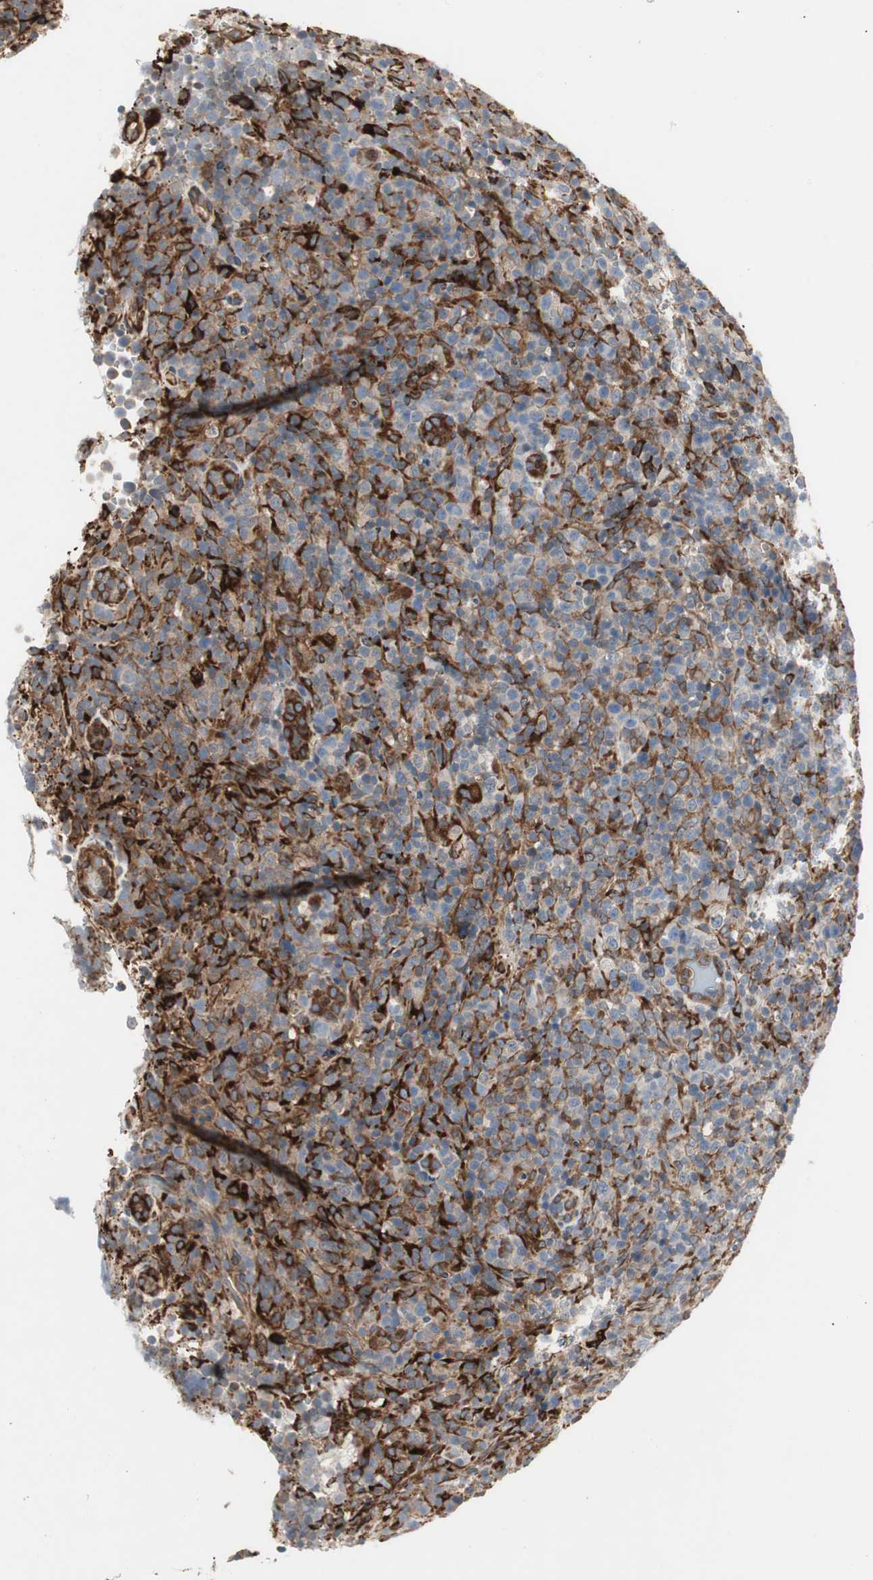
{"staining": {"intensity": "moderate", "quantity": ">75%", "location": "cytoplasmic/membranous"}, "tissue": "lymphoma", "cell_type": "Tumor cells", "image_type": "cancer", "snomed": [{"axis": "morphology", "description": "Malignant lymphoma, non-Hodgkin's type, High grade"}, {"axis": "topography", "description": "Lymph node"}], "caption": "Immunohistochemistry (IHC) of high-grade malignant lymphoma, non-Hodgkin's type shows medium levels of moderate cytoplasmic/membranous positivity in about >75% of tumor cells.", "gene": "H6PD", "patient": {"sex": "female", "age": 76}}